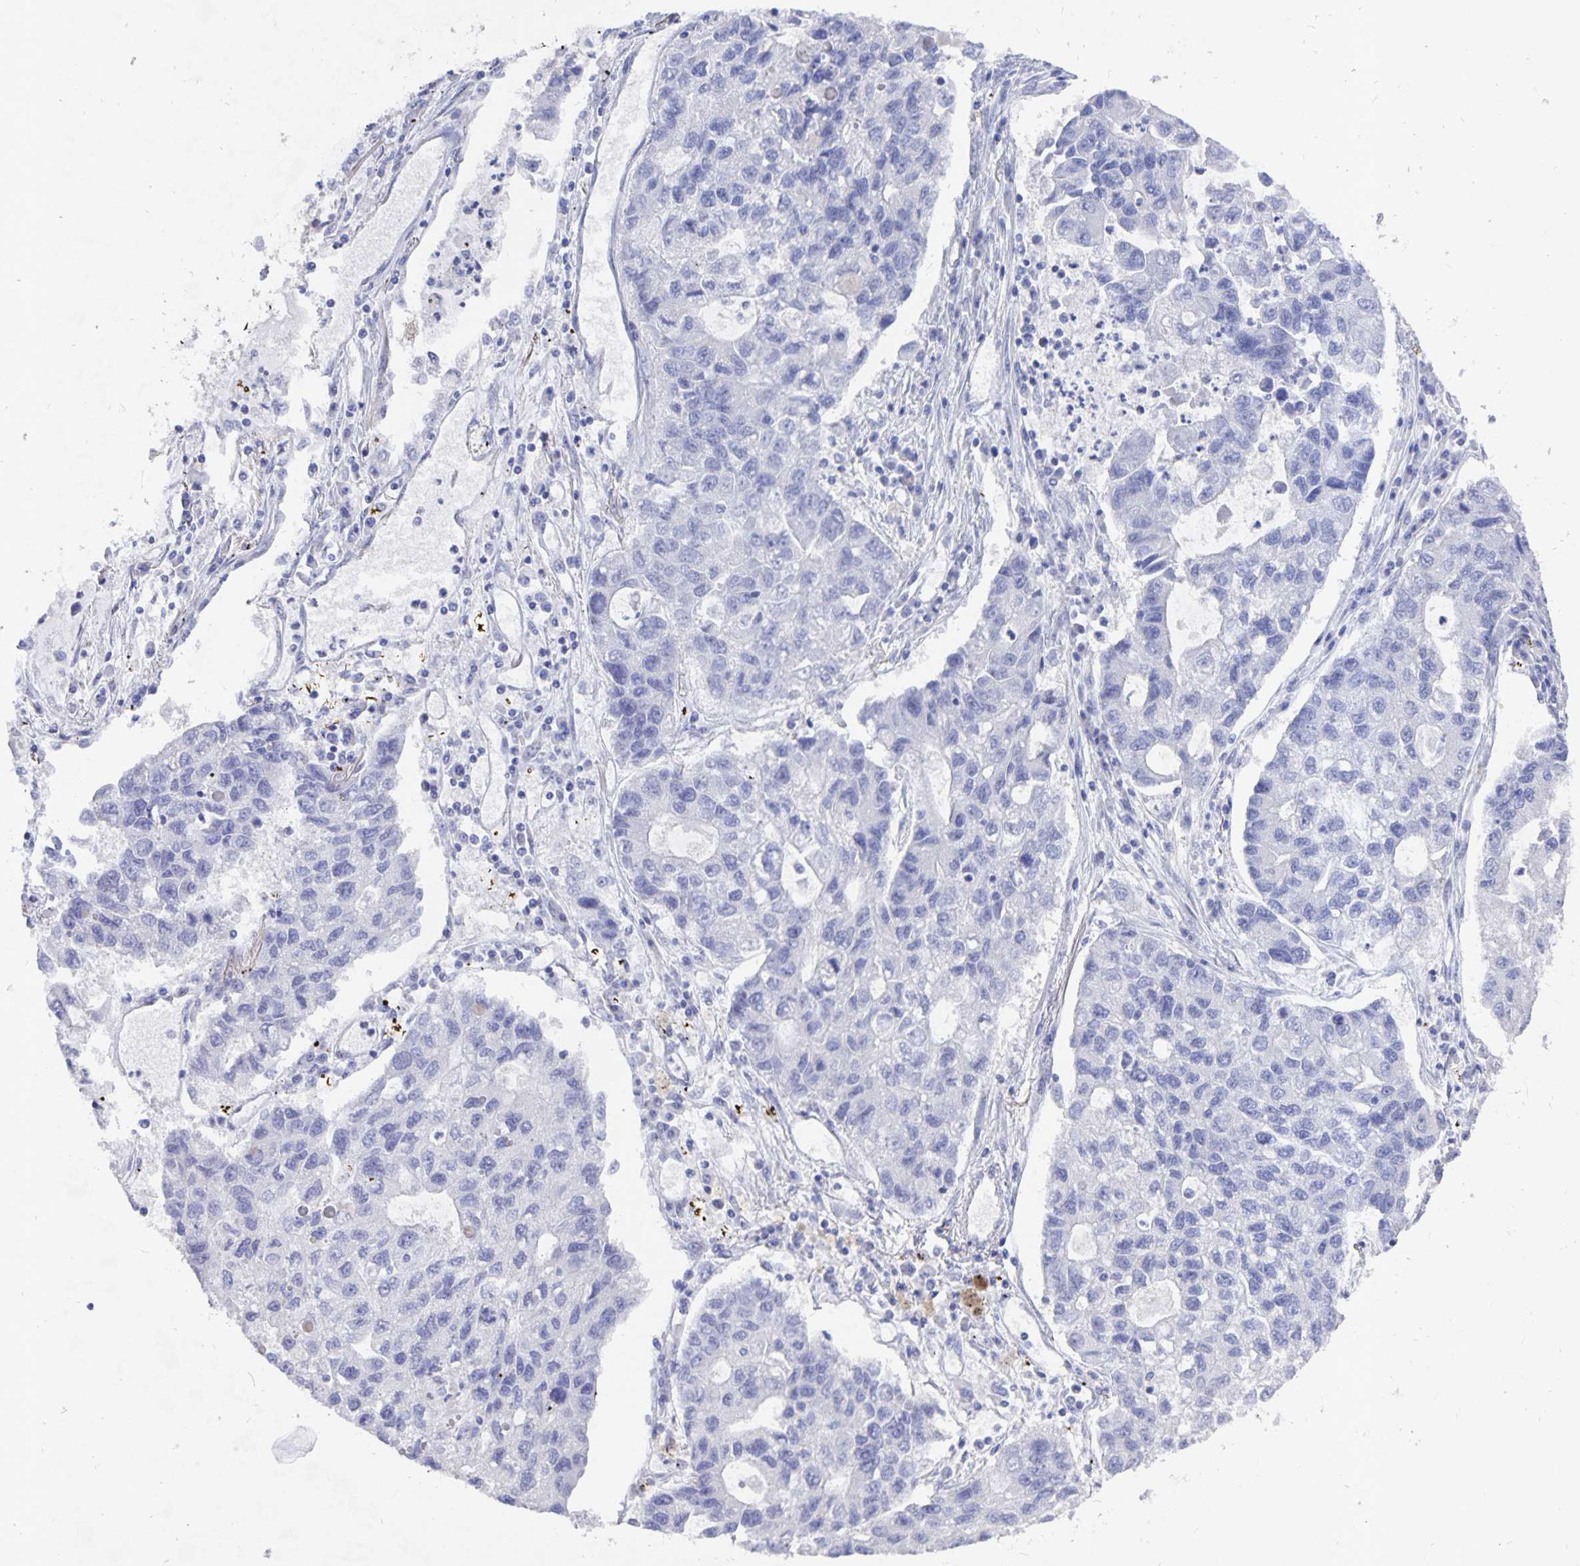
{"staining": {"intensity": "negative", "quantity": "none", "location": "none"}, "tissue": "lung cancer", "cell_type": "Tumor cells", "image_type": "cancer", "snomed": [{"axis": "morphology", "description": "Adenocarcinoma, NOS"}, {"axis": "topography", "description": "Bronchus"}, {"axis": "topography", "description": "Lung"}], "caption": "A histopathology image of lung cancer stained for a protein exhibits no brown staining in tumor cells. (Brightfield microscopy of DAB (3,3'-diaminobenzidine) IHC at high magnification).", "gene": "SMOC1", "patient": {"sex": "female", "age": 51}}